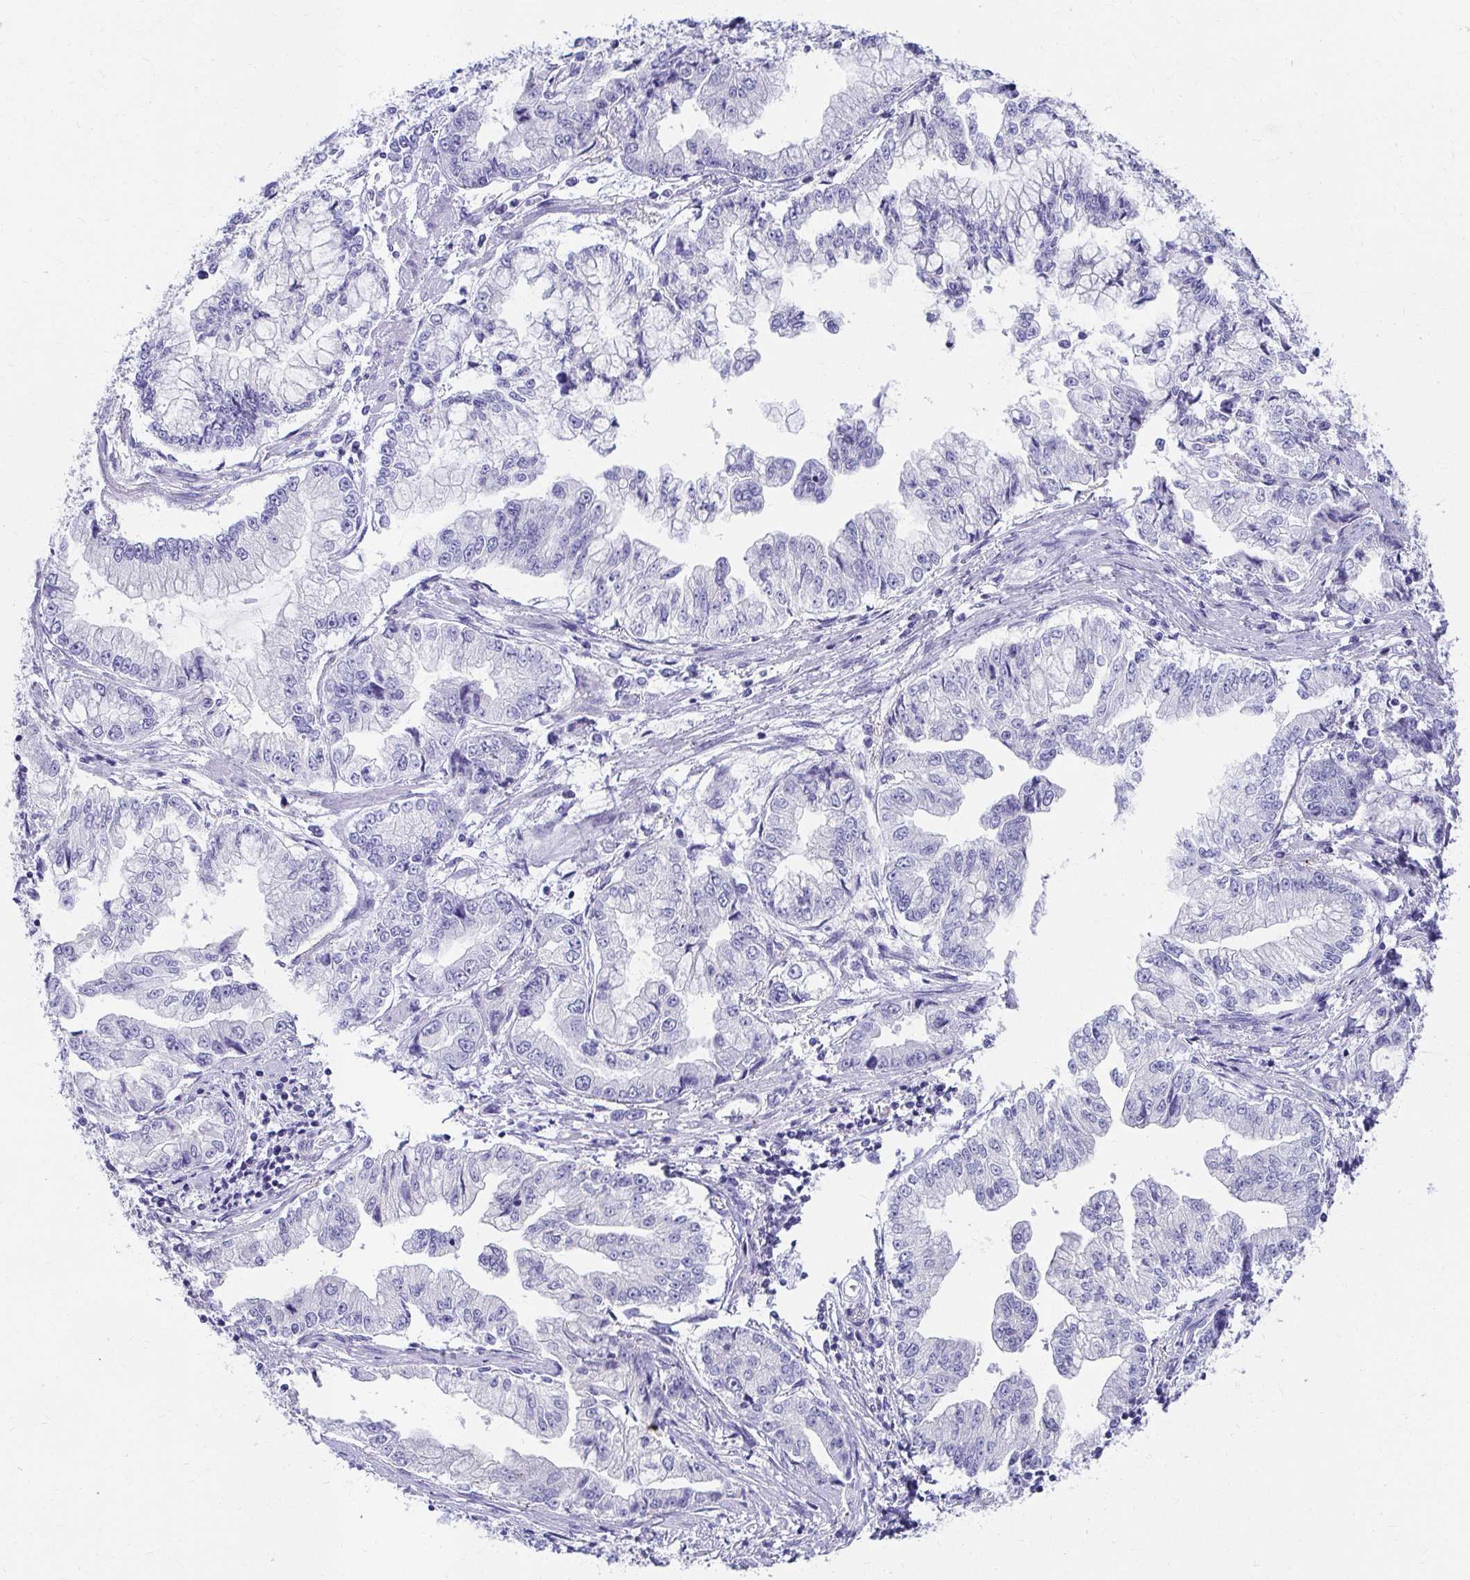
{"staining": {"intensity": "negative", "quantity": "none", "location": "none"}, "tissue": "stomach cancer", "cell_type": "Tumor cells", "image_type": "cancer", "snomed": [{"axis": "morphology", "description": "Adenocarcinoma, NOS"}, {"axis": "topography", "description": "Stomach, upper"}], "caption": "This is an immunohistochemistry (IHC) histopathology image of human adenocarcinoma (stomach). There is no expression in tumor cells.", "gene": "C19orf81", "patient": {"sex": "female", "age": 74}}